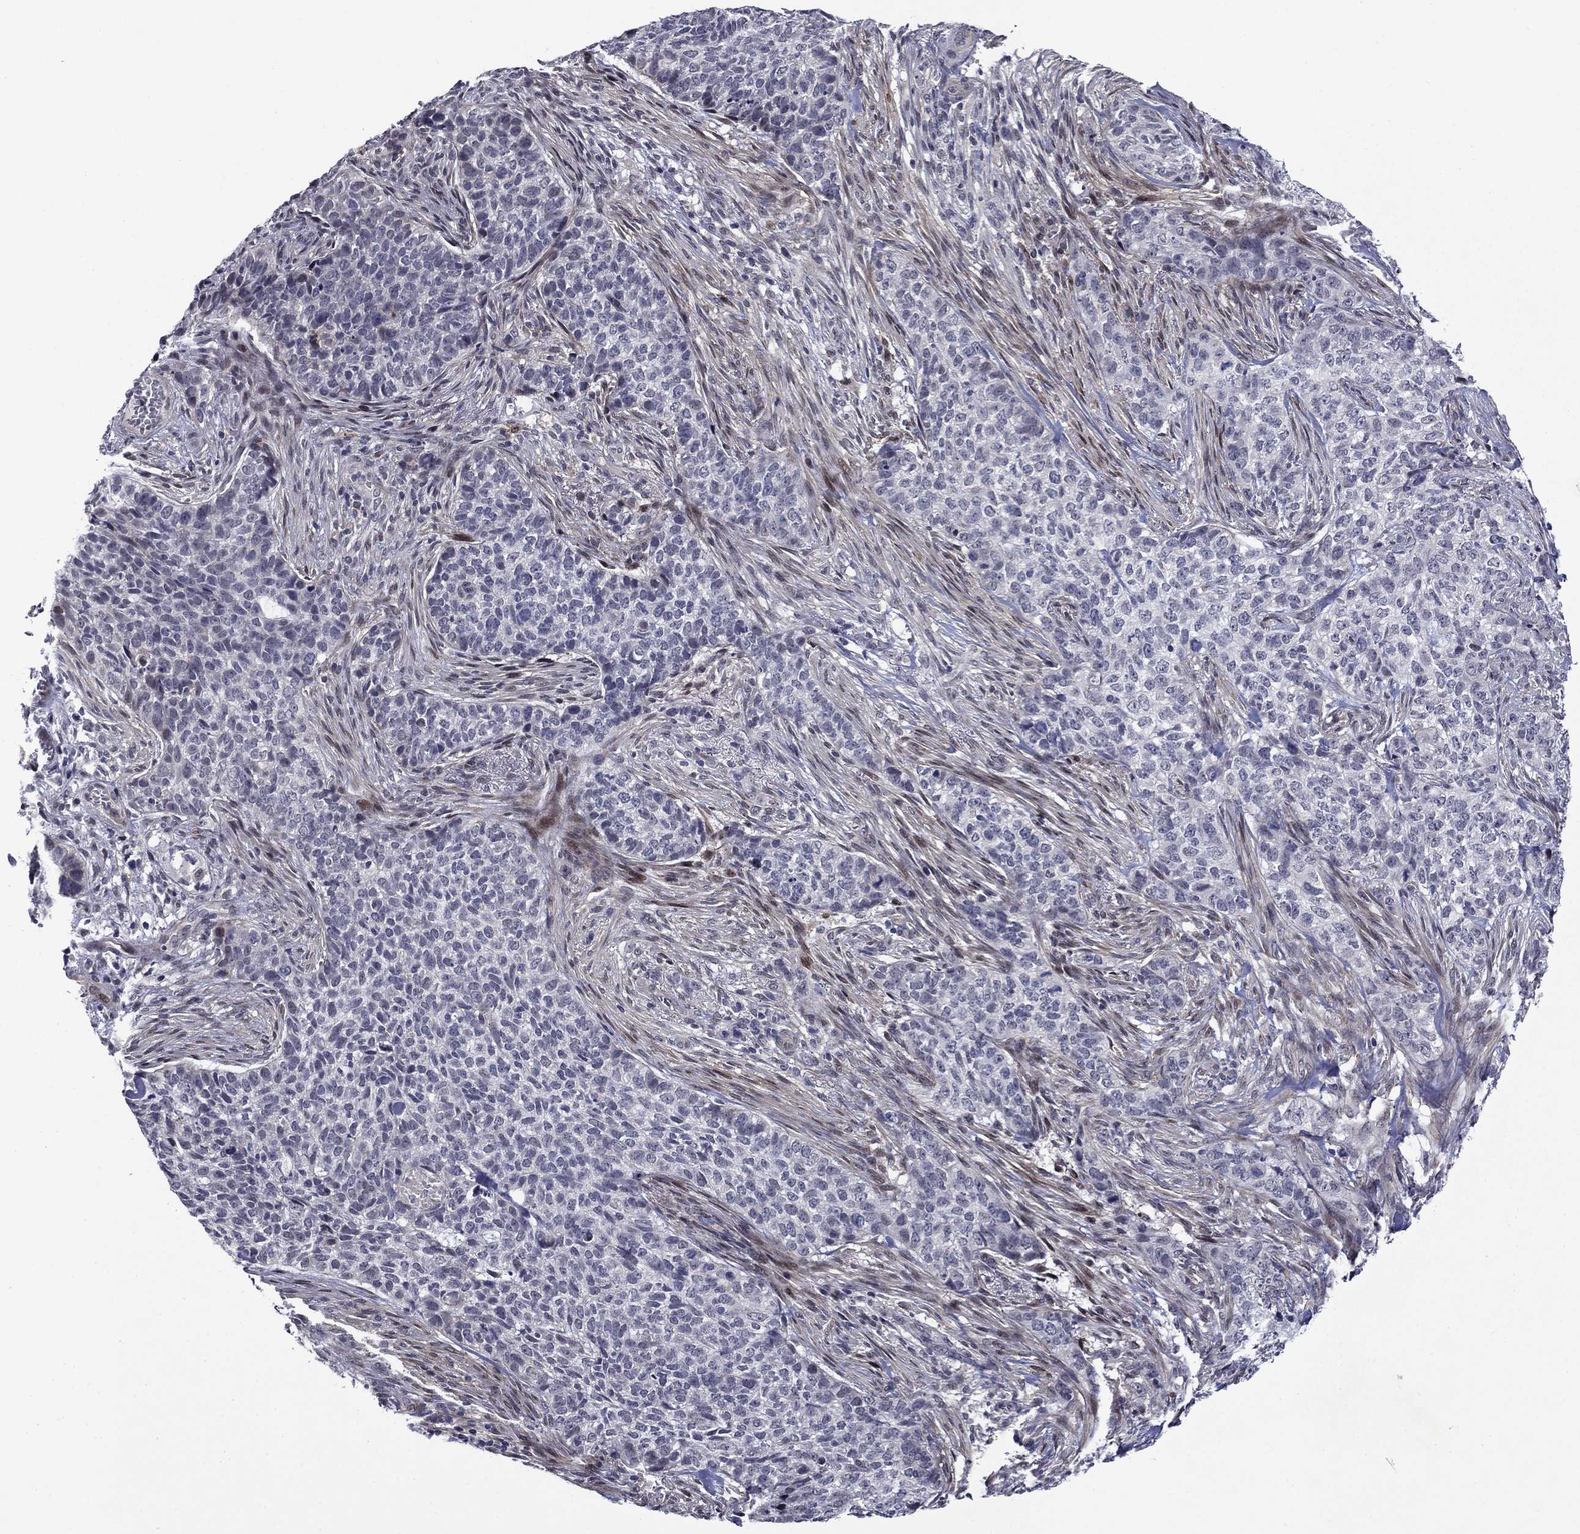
{"staining": {"intensity": "negative", "quantity": "none", "location": "none"}, "tissue": "skin cancer", "cell_type": "Tumor cells", "image_type": "cancer", "snomed": [{"axis": "morphology", "description": "Basal cell carcinoma"}, {"axis": "topography", "description": "Skin"}], "caption": "IHC micrograph of human skin cancer (basal cell carcinoma) stained for a protein (brown), which shows no positivity in tumor cells. (DAB (3,3'-diaminobenzidine) immunohistochemistry (IHC), high magnification).", "gene": "B3GAT1", "patient": {"sex": "female", "age": 69}}